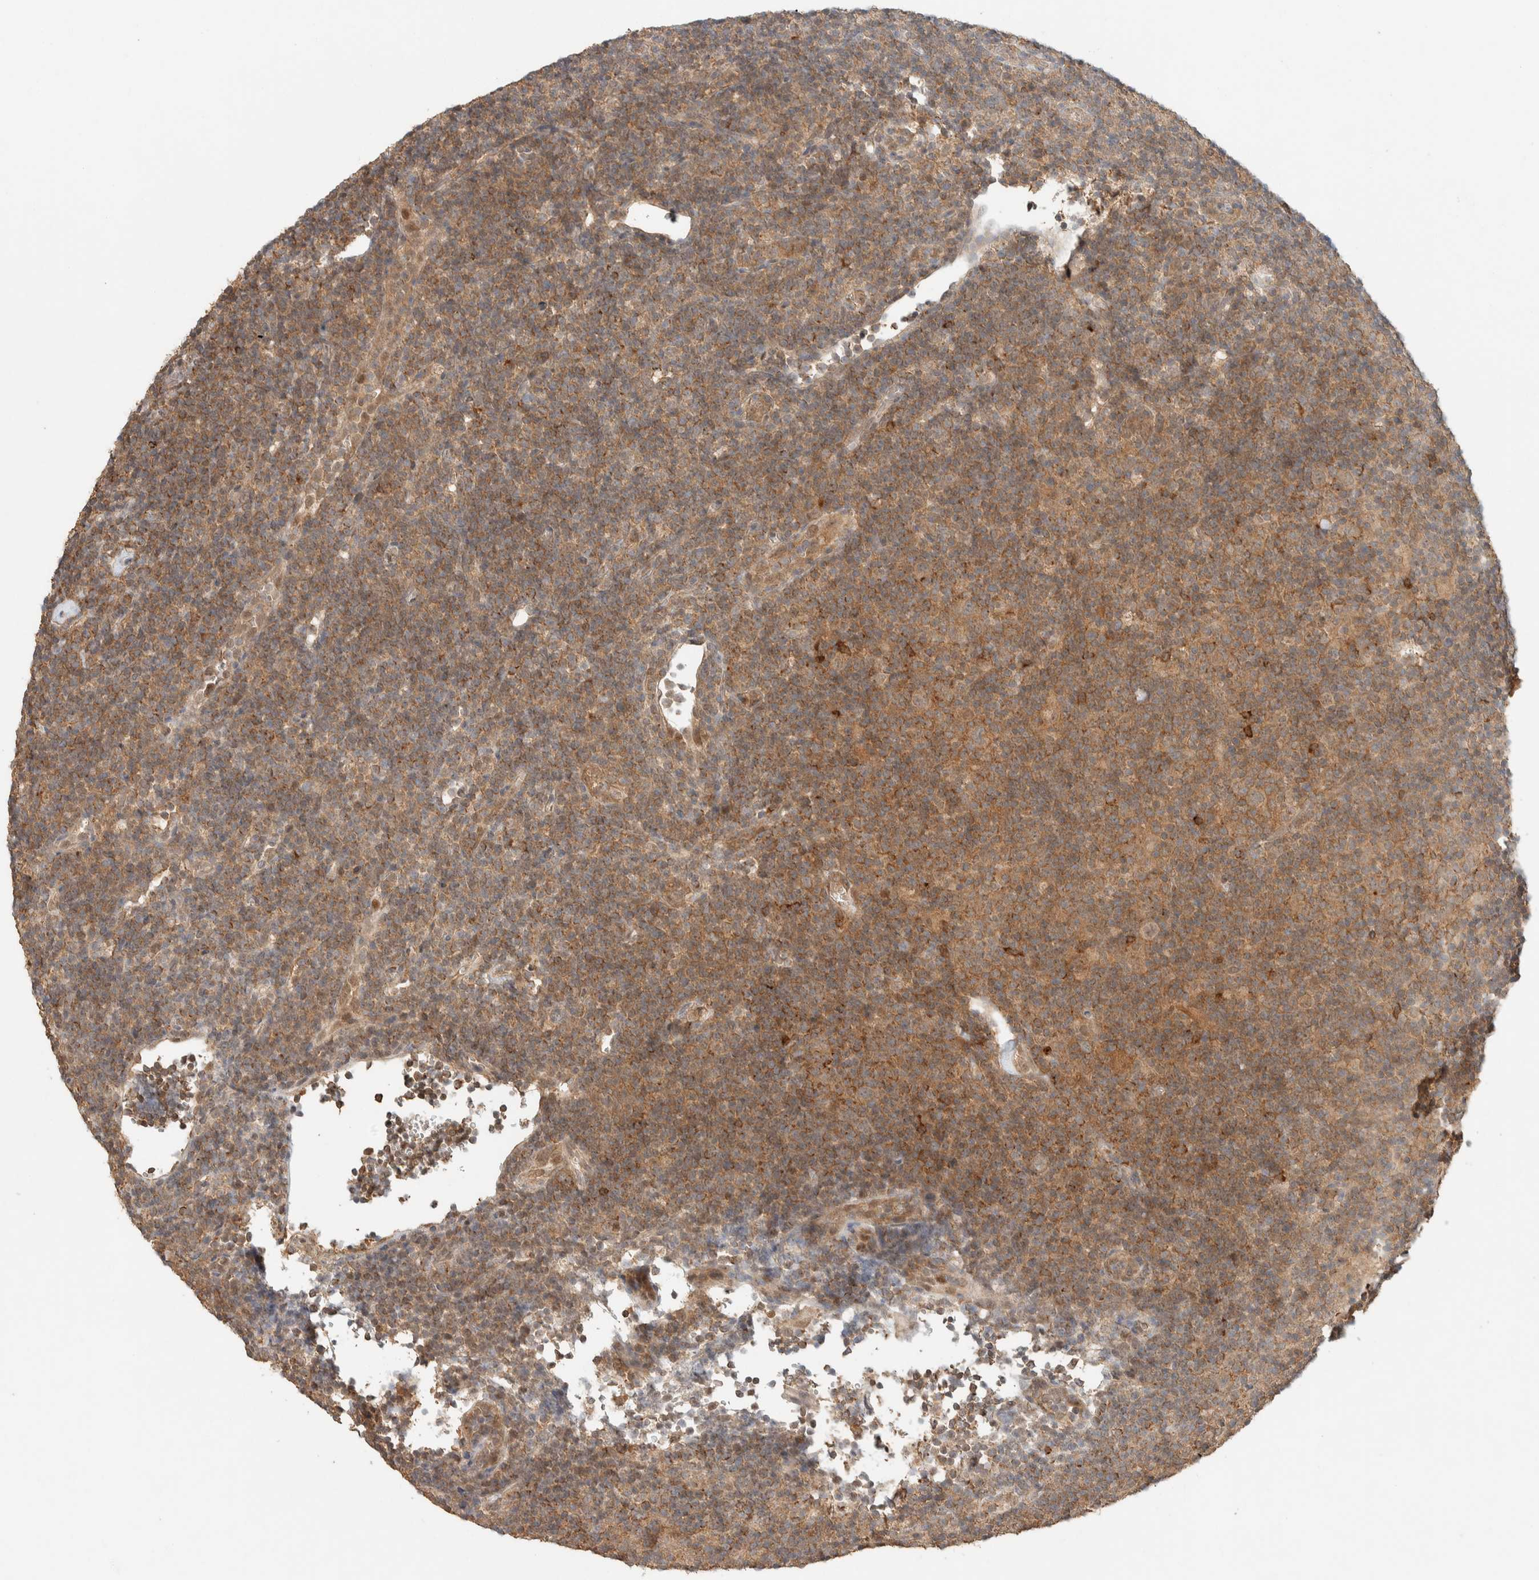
{"staining": {"intensity": "strong", "quantity": "25%-75%", "location": "cytoplasmic/membranous"}, "tissue": "lymphoma", "cell_type": "Tumor cells", "image_type": "cancer", "snomed": [{"axis": "morphology", "description": "Hodgkin's disease, NOS"}, {"axis": "topography", "description": "Lymph node"}], "caption": "IHC staining of lymphoma, which demonstrates high levels of strong cytoplasmic/membranous staining in approximately 25%-75% of tumor cells indicating strong cytoplasmic/membranous protein positivity. The staining was performed using DAB (brown) for protein detection and nuclei were counterstained in hematoxylin (blue).", "gene": "ZNF567", "patient": {"sex": "female", "age": 57}}